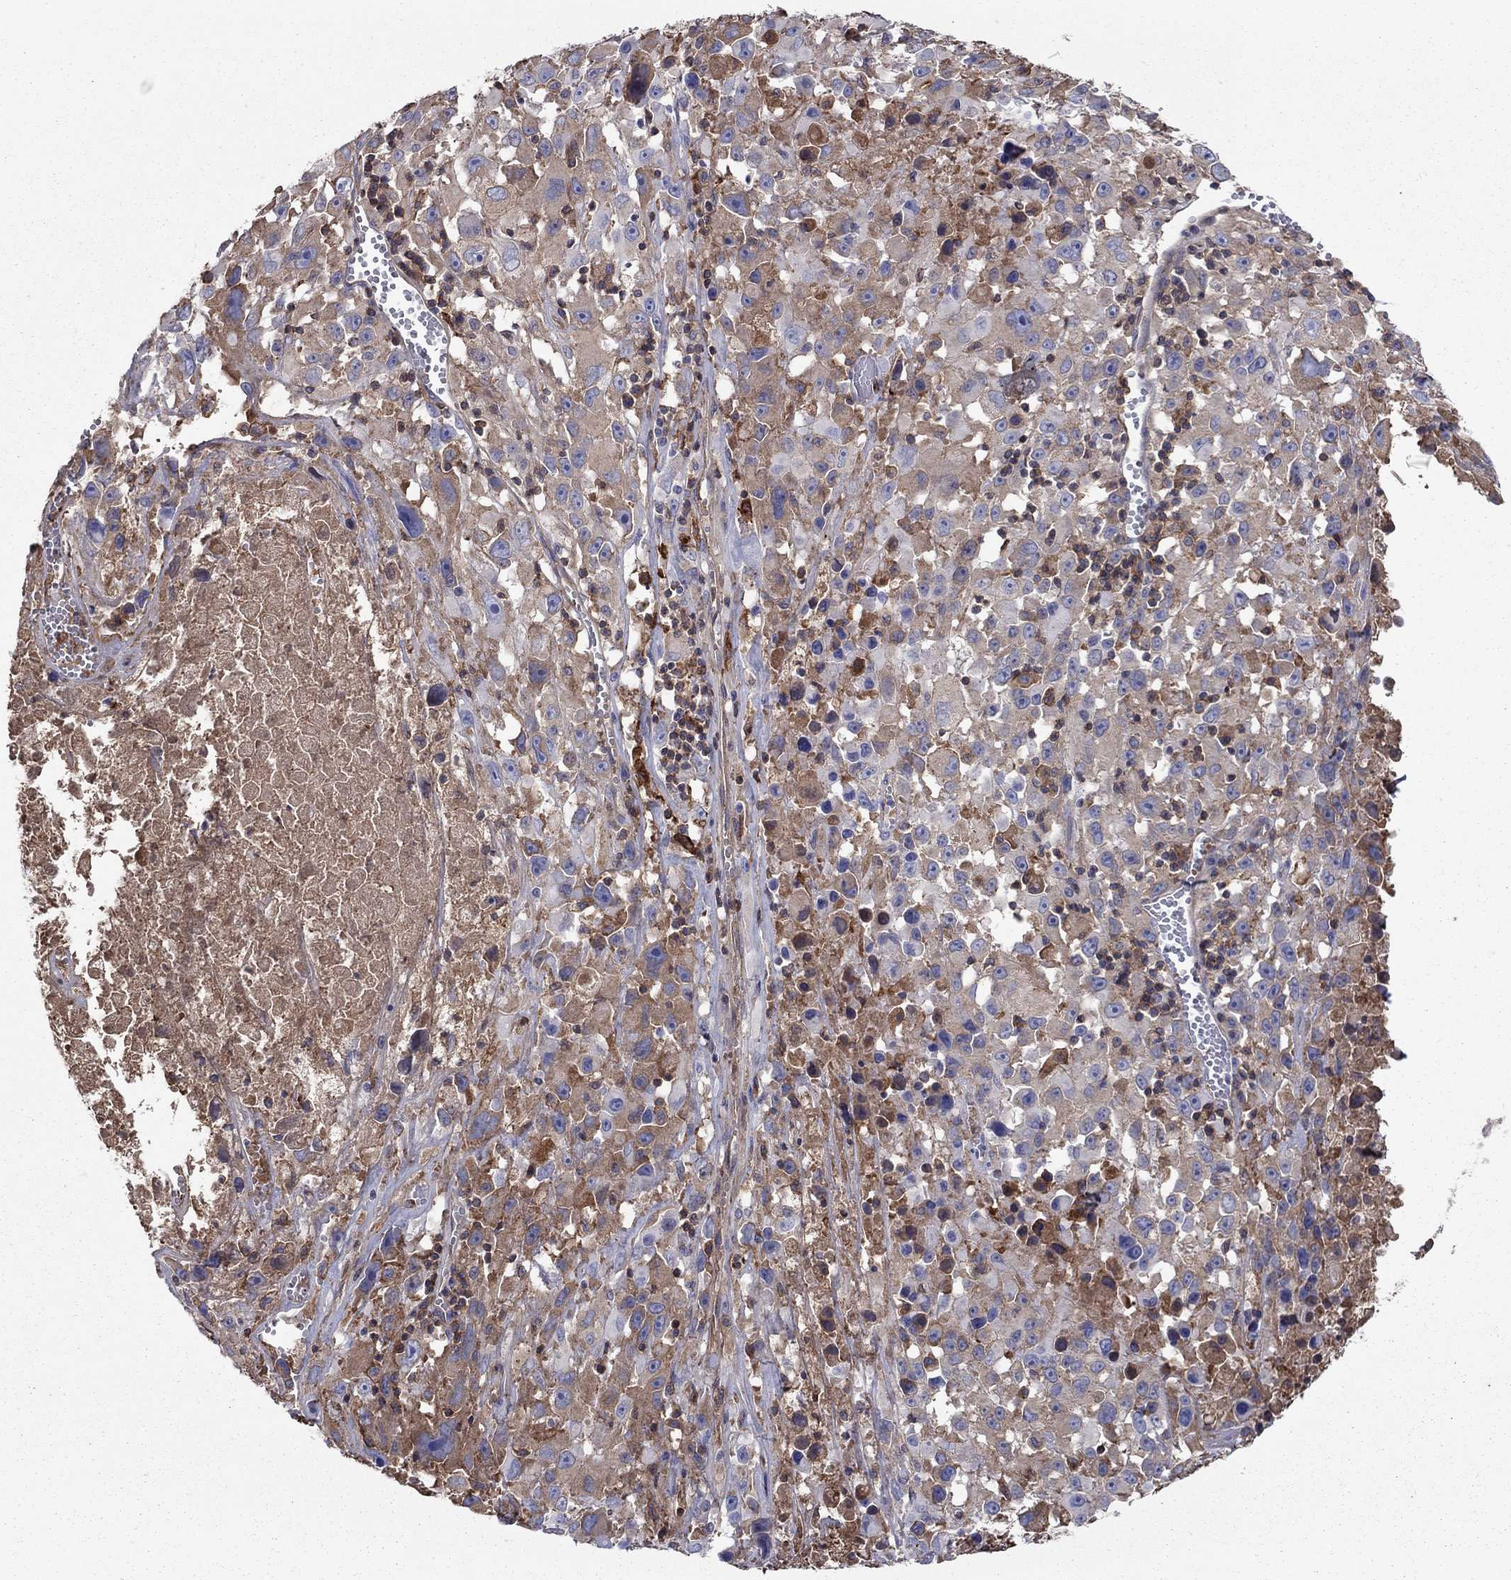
{"staining": {"intensity": "moderate", "quantity": "<25%", "location": "cytoplasmic/membranous"}, "tissue": "melanoma", "cell_type": "Tumor cells", "image_type": "cancer", "snomed": [{"axis": "morphology", "description": "Malignant melanoma, Metastatic site"}, {"axis": "topography", "description": "Lymph node"}], "caption": "Moderate cytoplasmic/membranous protein positivity is appreciated in about <25% of tumor cells in malignant melanoma (metastatic site). (IHC, brightfield microscopy, high magnification).", "gene": "HPX", "patient": {"sex": "male", "age": 50}}